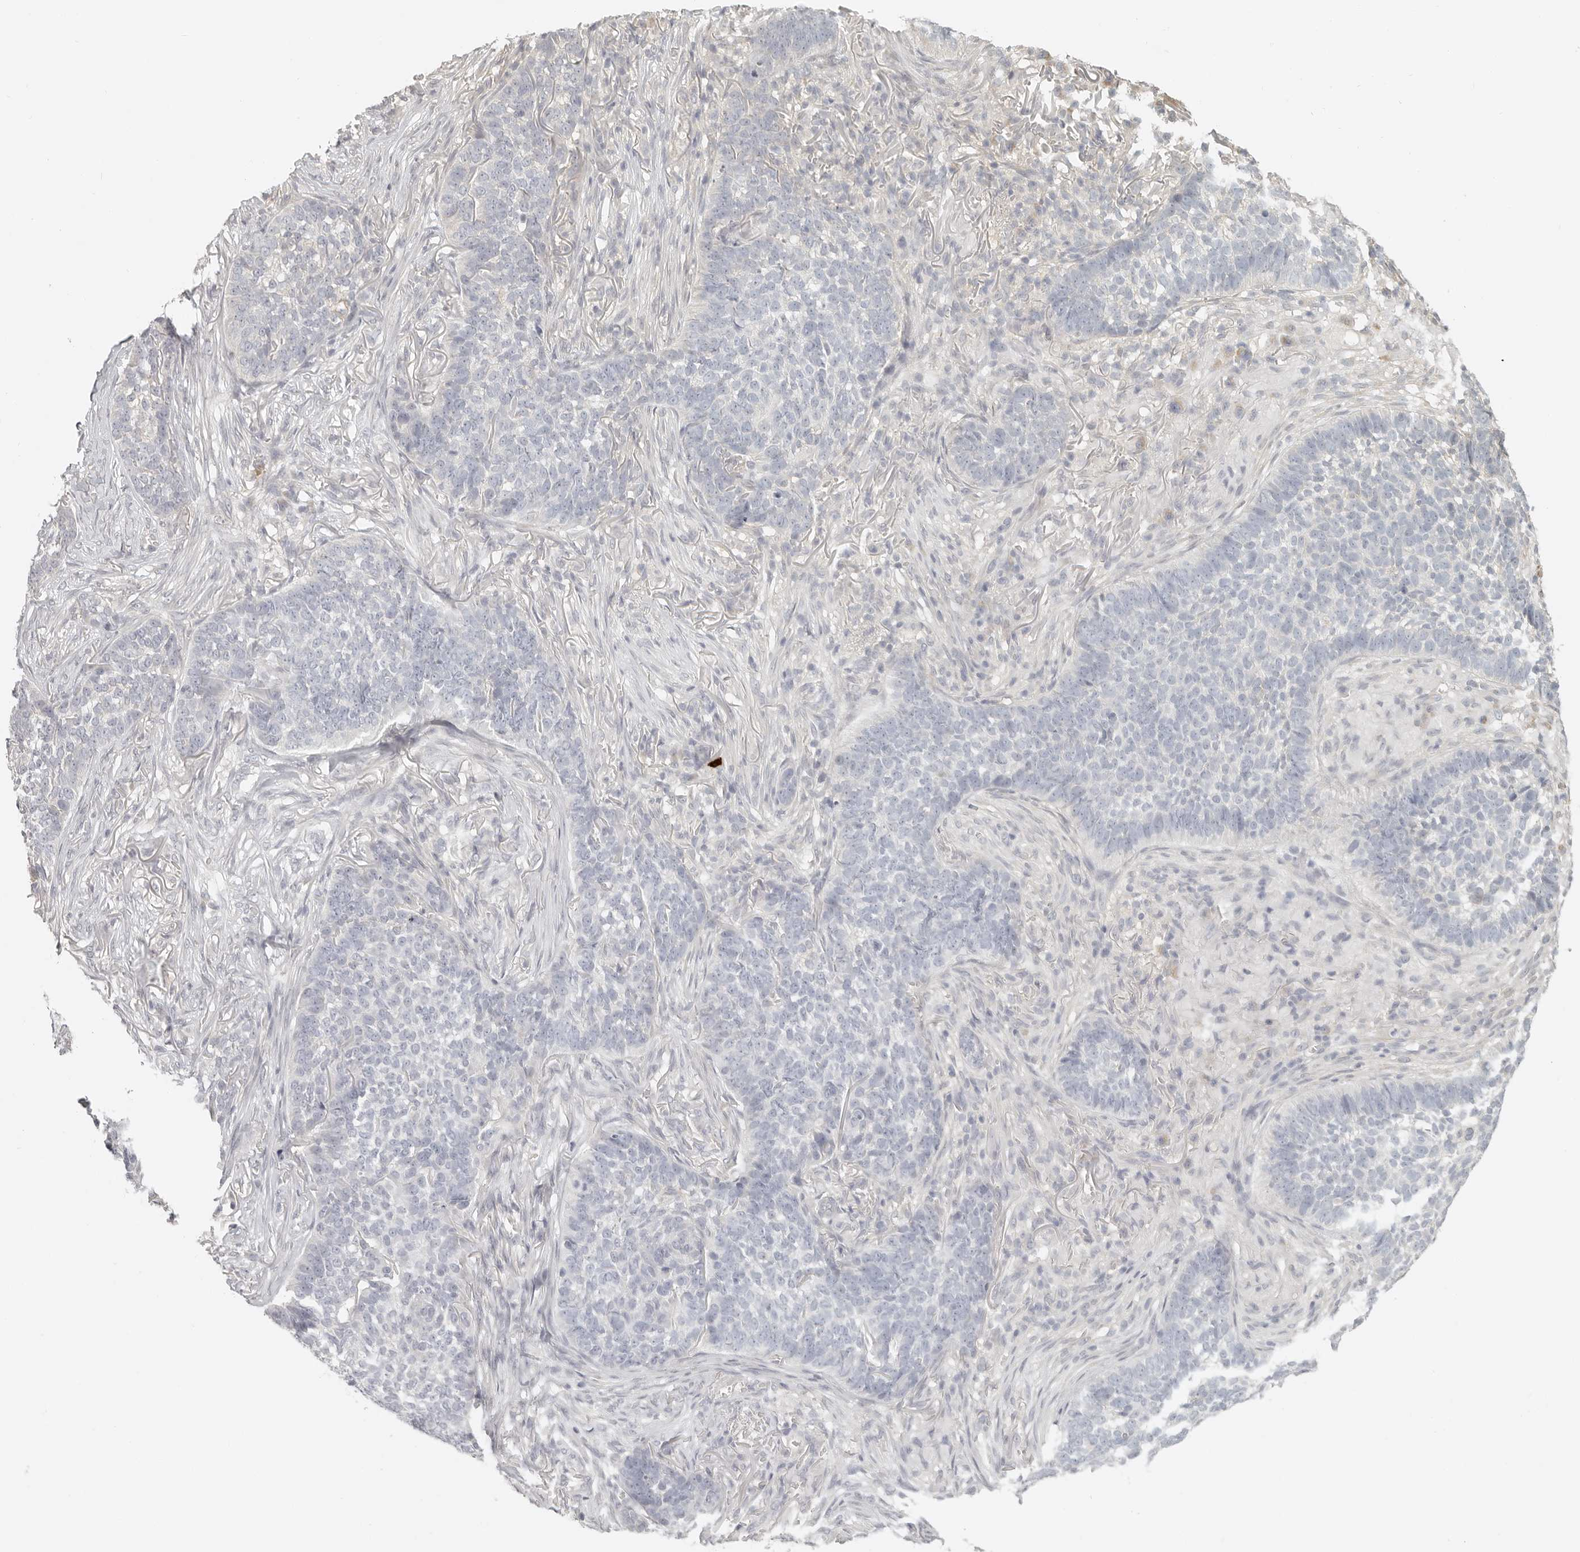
{"staining": {"intensity": "negative", "quantity": "none", "location": "none"}, "tissue": "skin cancer", "cell_type": "Tumor cells", "image_type": "cancer", "snomed": [{"axis": "morphology", "description": "Basal cell carcinoma"}, {"axis": "topography", "description": "Skin"}], "caption": "IHC photomicrograph of human skin basal cell carcinoma stained for a protein (brown), which demonstrates no staining in tumor cells.", "gene": "AHDC1", "patient": {"sex": "male", "age": 85}}